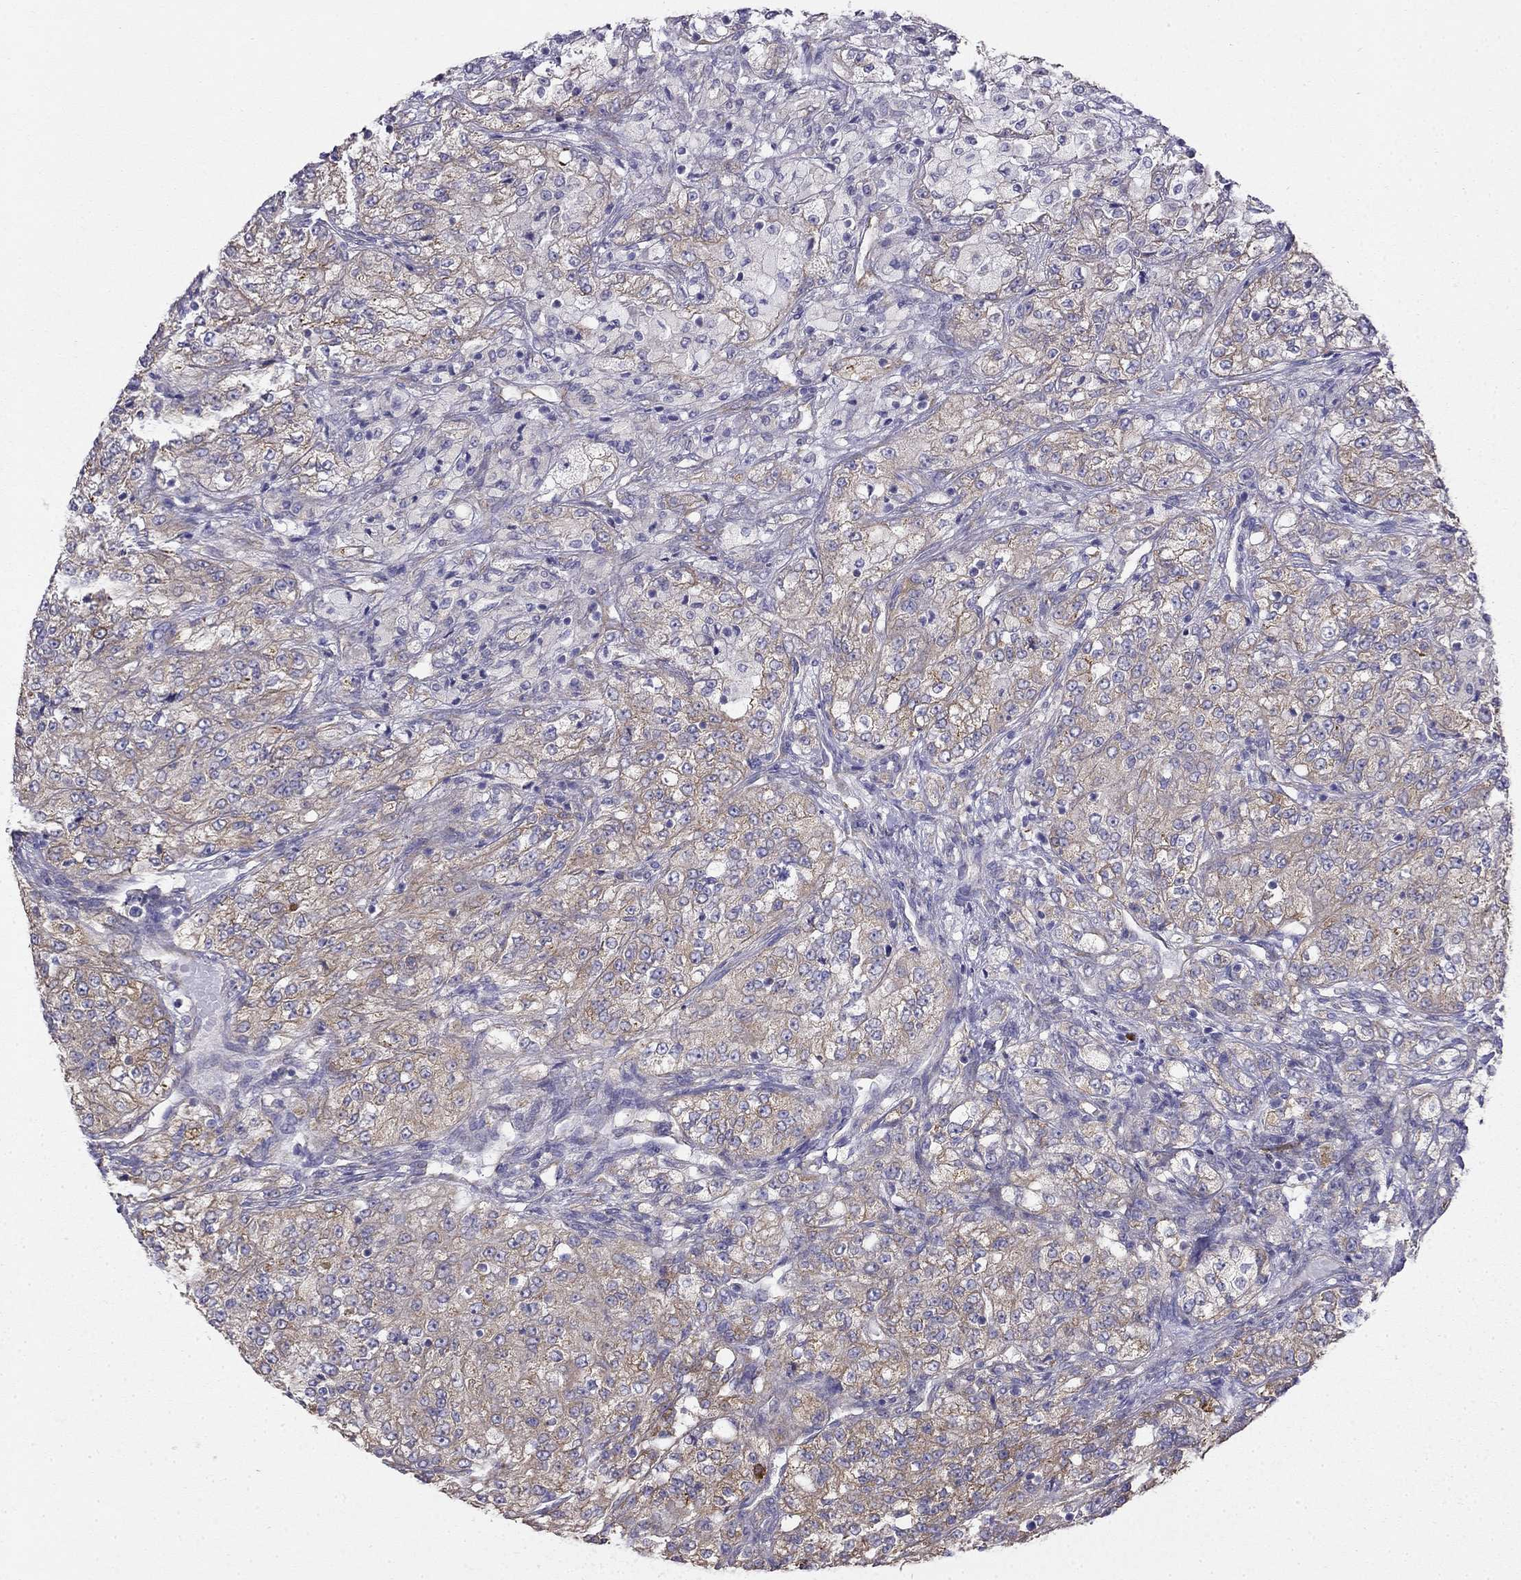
{"staining": {"intensity": "weak", "quantity": ">75%", "location": "cytoplasmic/membranous"}, "tissue": "renal cancer", "cell_type": "Tumor cells", "image_type": "cancer", "snomed": [{"axis": "morphology", "description": "Adenocarcinoma, NOS"}, {"axis": "topography", "description": "Kidney"}], "caption": "DAB immunohistochemical staining of human renal cancer reveals weak cytoplasmic/membranous protein positivity in approximately >75% of tumor cells. (DAB IHC with brightfield microscopy, high magnification).", "gene": "LONRF2", "patient": {"sex": "female", "age": 63}}